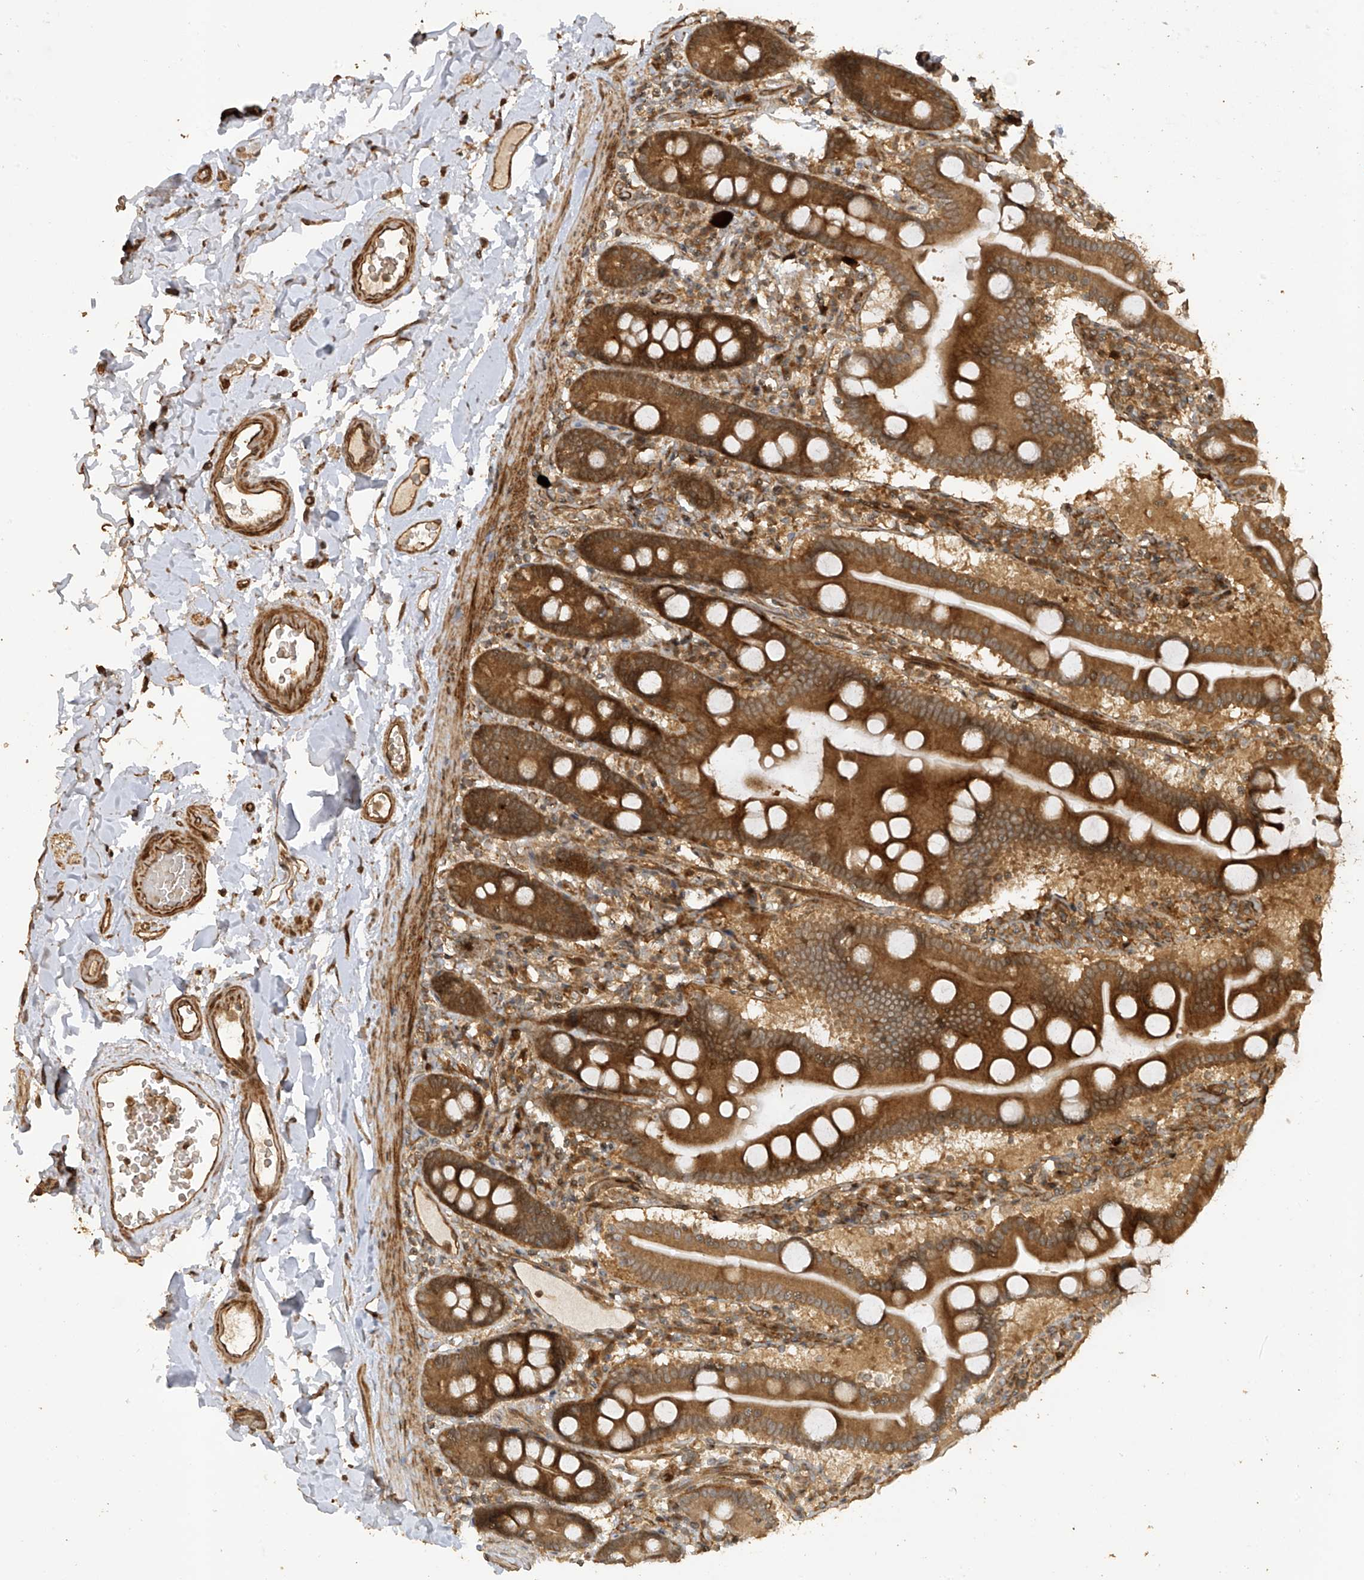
{"staining": {"intensity": "strong", "quantity": ">75%", "location": "cytoplasmic/membranous"}, "tissue": "duodenum", "cell_type": "Glandular cells", "image_type": "normal", "snomed": [{"axis": "morphology", "description": "Normal tissue, NOS"}, {"axis": "topography", "description": "Duodenum"}], "caption": "Immunohistochemistry of normal duodenum displays high levels of strong cytoplasmic/membranous expression in approximately >75% of glandular cells.", "gene": "ZNF653", "patient": {"sex": "male", "age": 55}}